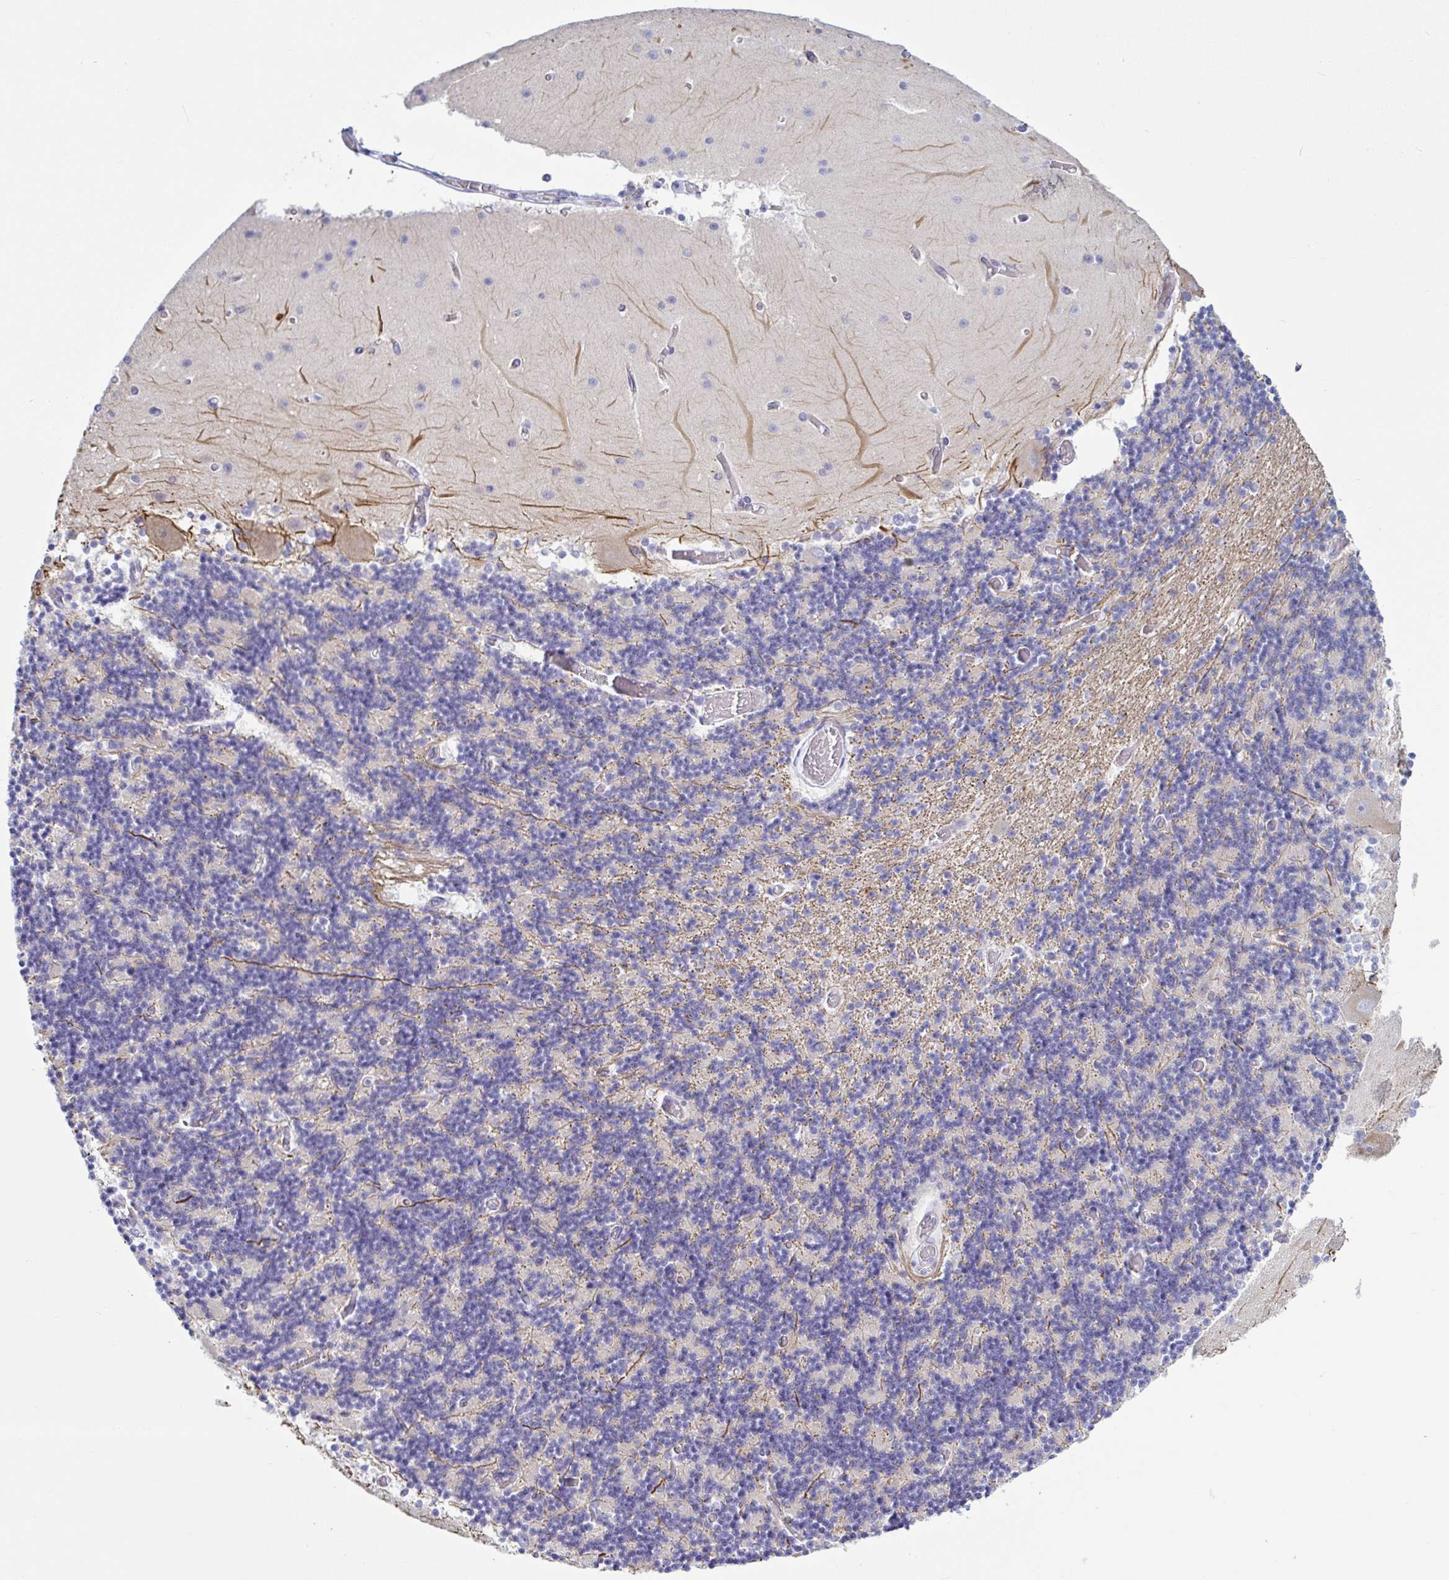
{"staining": {"intensity": "negative", "quantity": "none", "location": "none"}, "tissue": "cerebellum", "cell_type": "Cells in granular layer", "image_type": "normal", "snomed": [{"axis": "morphology", "description": "Normal tissue, NOS"}, {"axis": "topography", "description": "Cerebellum"}], "caption": "High power microscopy micrograph of an IHC histopathology image of unremarkable cerebellum, revealing no significant staining in cells in granular layer. (DAB immunohistochemistry visualized using brightfield microscopy, high magnification).", "gene": "TNNI2", "patient": {"sex": "female", "age": 28}}